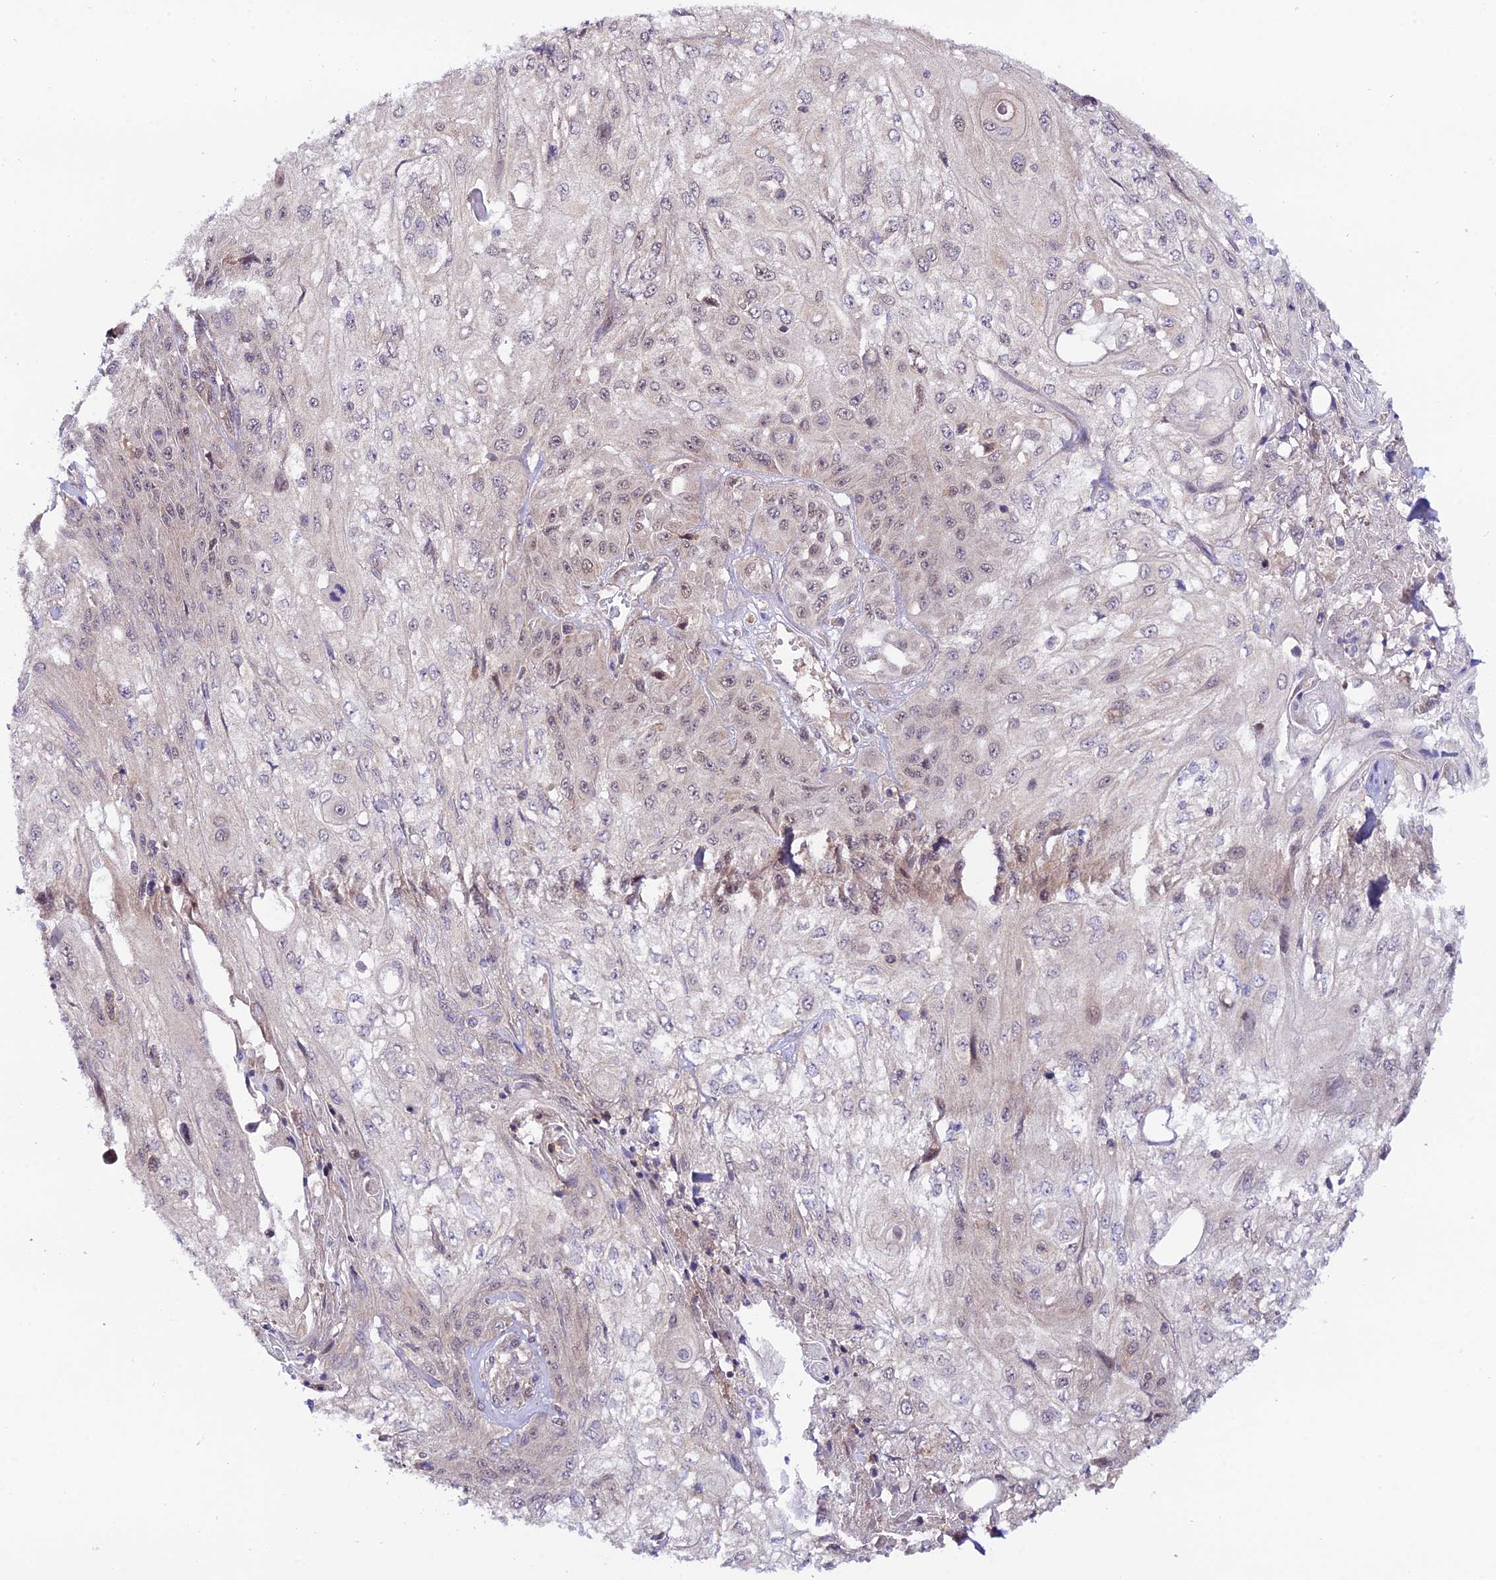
{"staining": {"intensity": "weak", "quantity": "<25%", "location": "nuclear"}, "tissue": "skin cancer", "cell_type": "Tumor cells", "image_type": "cancer", "snomed": [{"axis": "morphology", "description": "Squamous cell carcinoma, NOS"}, {"axis": "morphology", "description": "Squamous cell carcinoma, metastatic, NOS"}, {"axis": "topography", "description": "Skin"}, {"axis": "topography", "description": "Lymph node"}], "caption": "An immunohistochemistry (IHC) photomicrograph of skin cancer (squamous cell carcinoma) is shown. There is no staining in tumor cells of skin cancer (squamous cell carcinoma).", "gene": "TRIM40", "patient": {"sex": "male", "age": 75}}